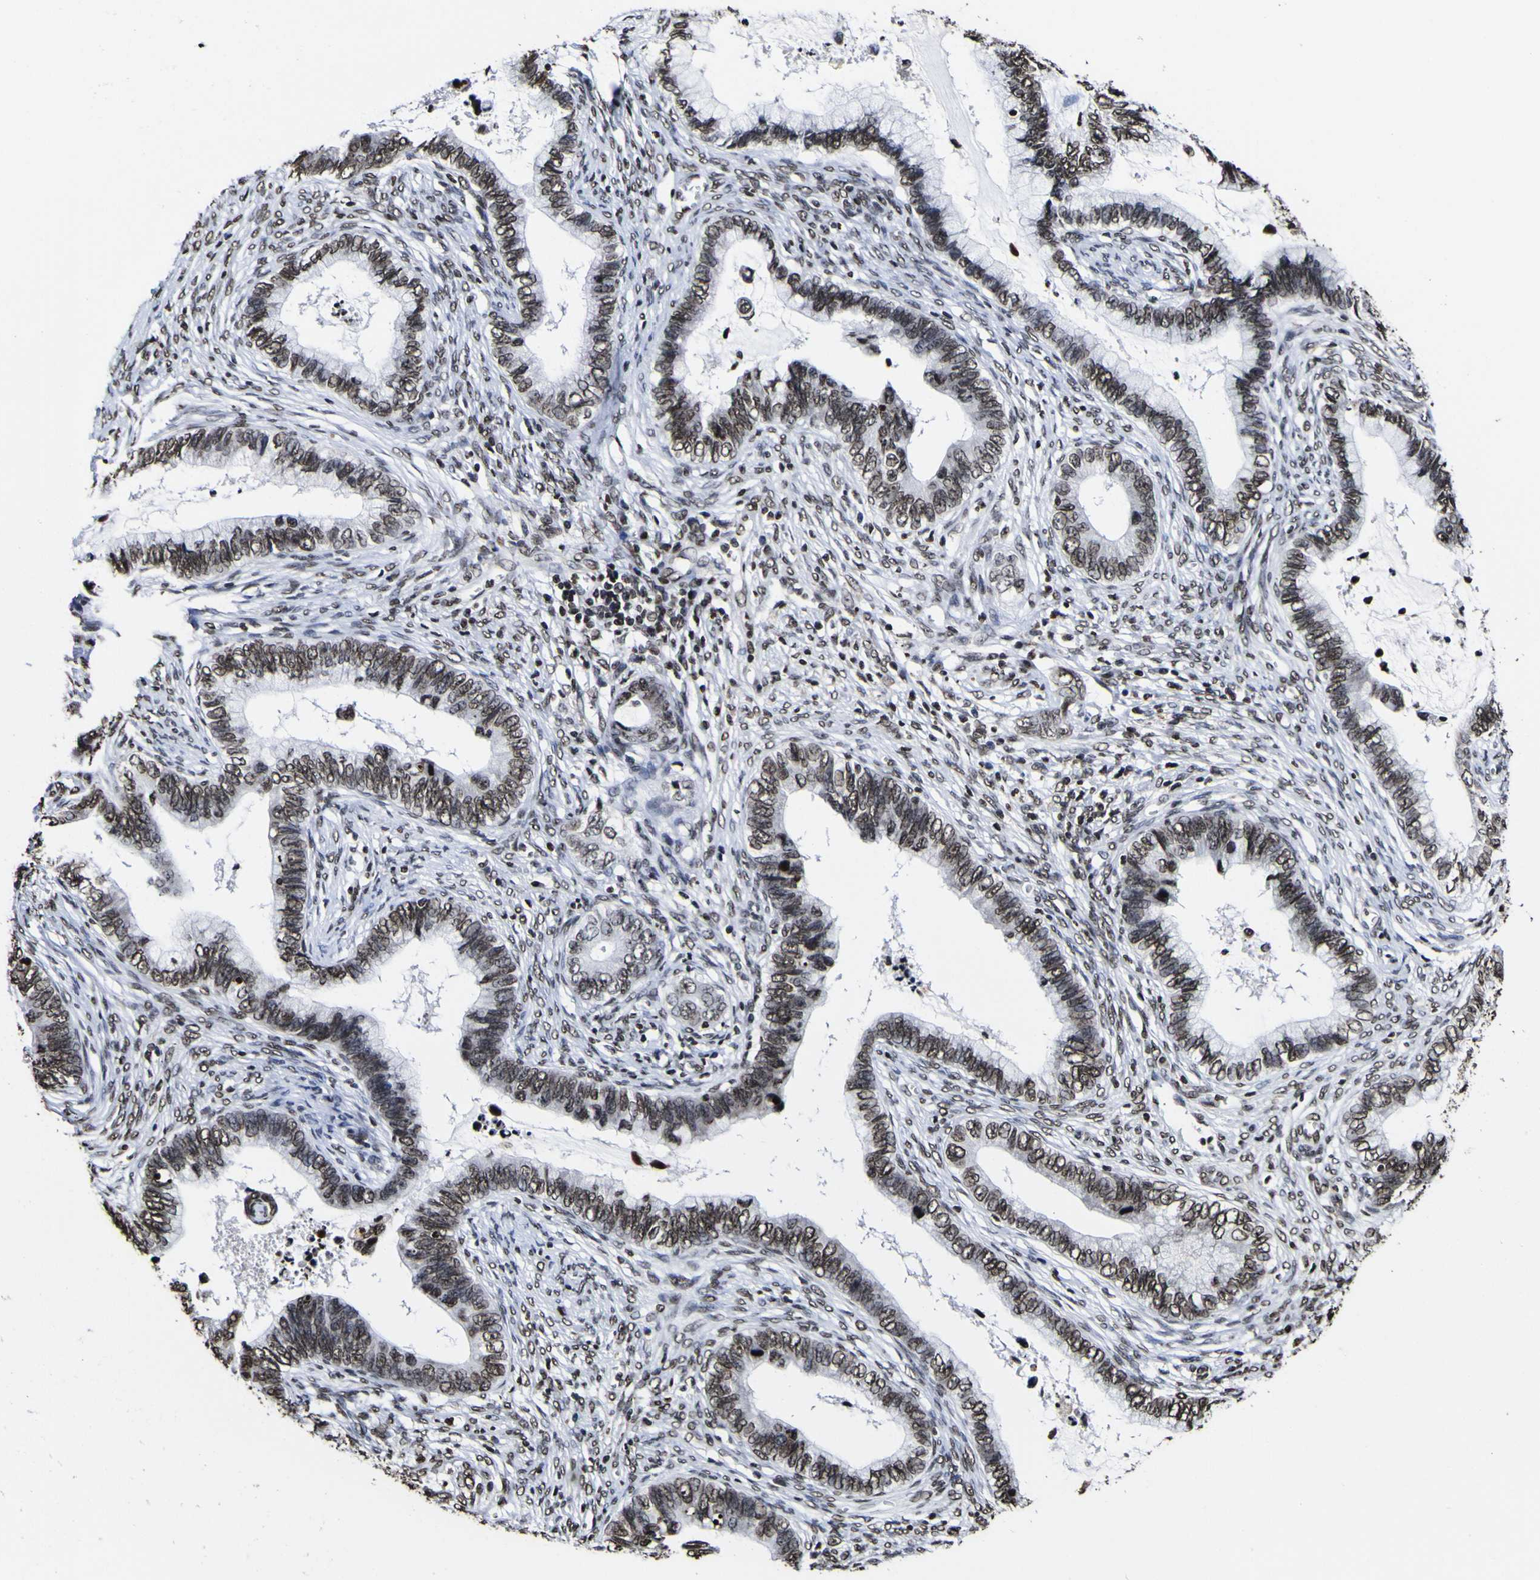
{"staining": {"intensity": "strong", "quantity": ">75%", "location": "nuclear"}, "tissue": "cervical cancer", "cell_type": "Tumor cells", "image_type": "cancer", "snomed": [{"axis": "morphology", "description": "Adenocarcinoma, NOS"}, {"axis": "topography", "description": "Cervix"}], "caption": "Cervical adenocarcinoma stained with immunohistochemistry reveals strong nuclear positivity in about >75% of tumor cells. The protein is stained brown, and the nuclei are stained in blue (DAB (3,3'-diaminobenzidine) IHC with brightfield microscopy, high magnification).", "gene": "PIAS1", "patient": {"sex": "female", "age": 44}}